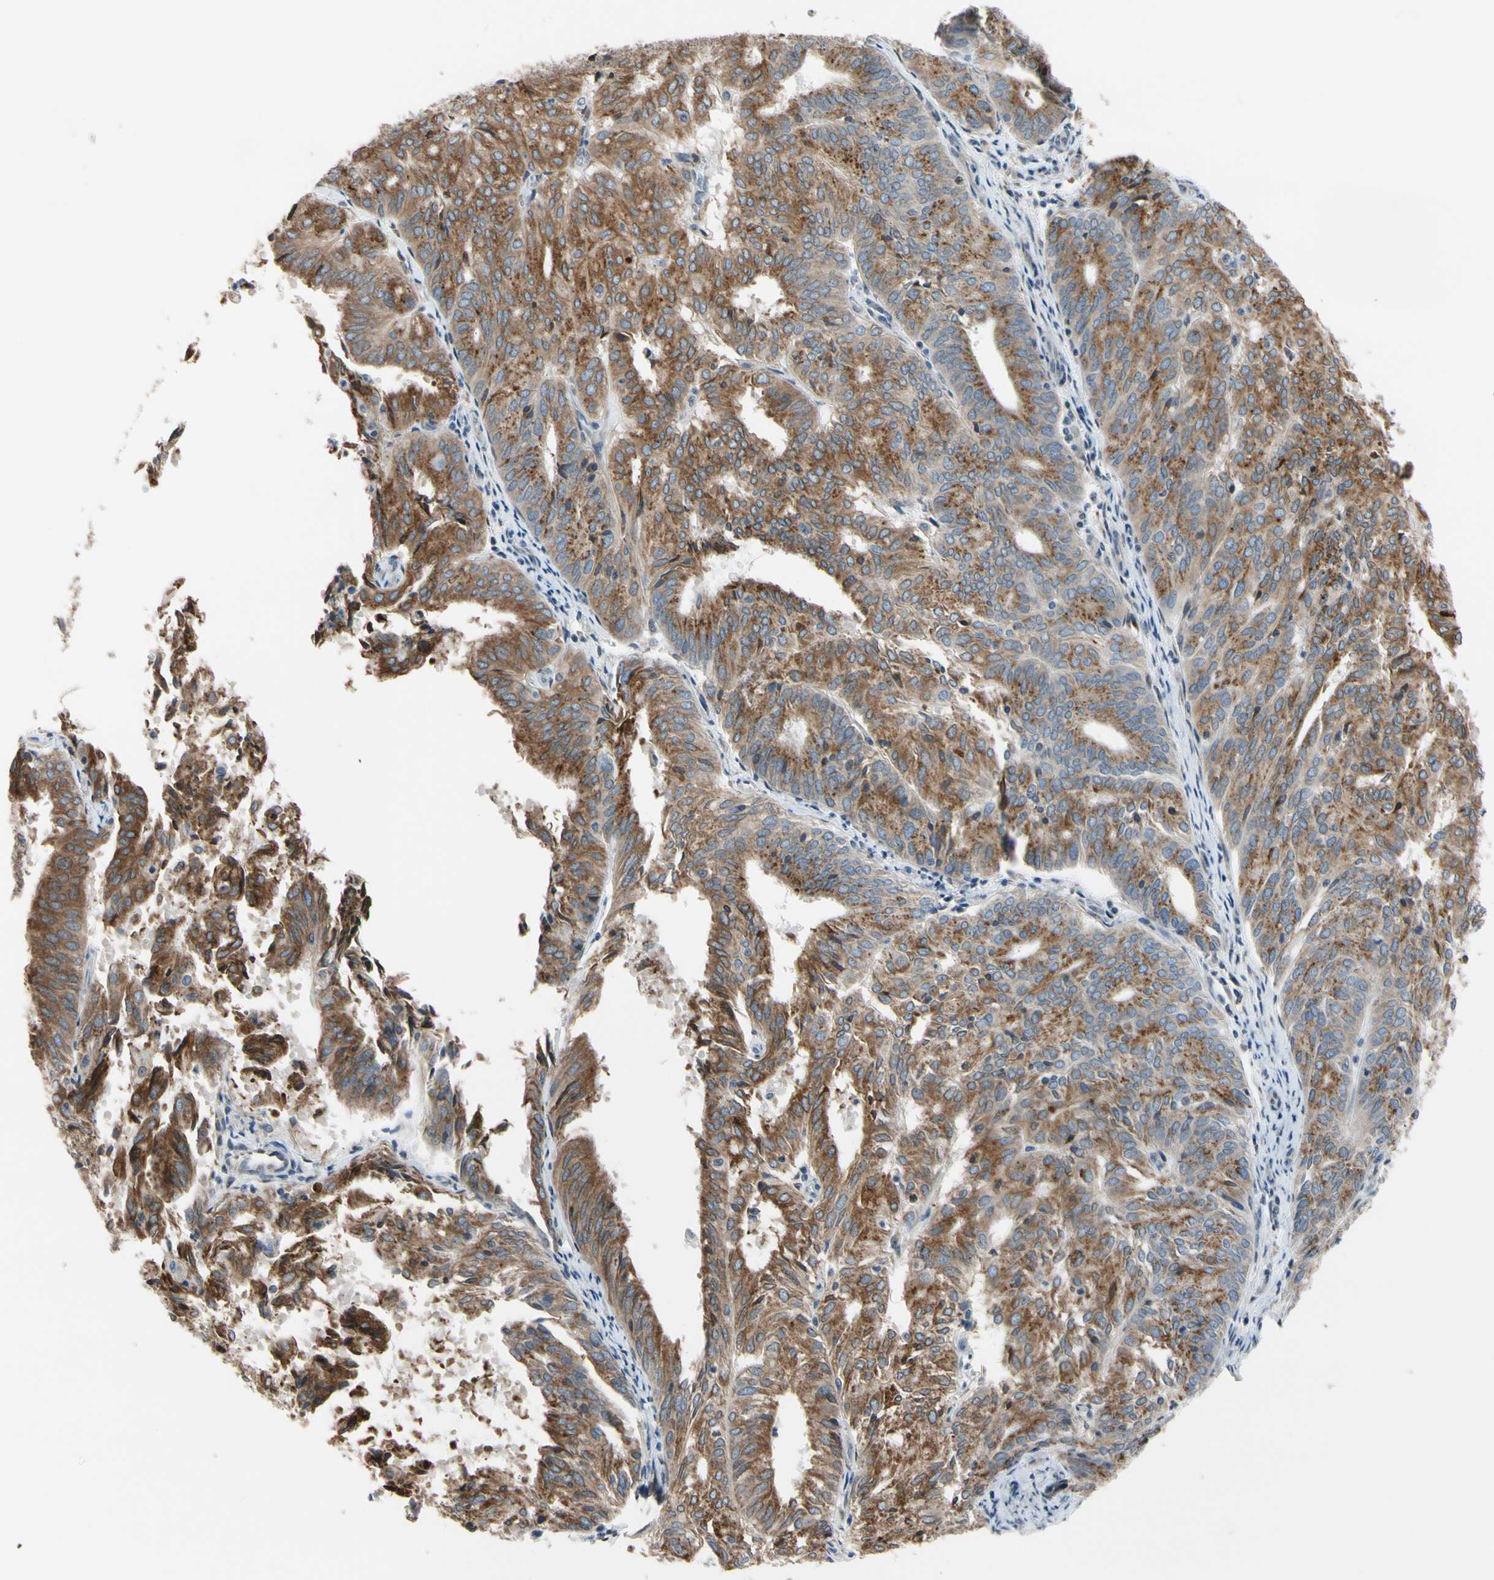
{"staining": {"intensity": "moderate", "quantity": ">75%", "location": "cytoplasmic/membranous"}, "tissue": "endometrial cancer", "cell_type": "Tumor cells", "image_type": "cancer", "snomed": [{"axis": "morphology", "description": "Adenocarcinoma, NOS"}, {"axis": "topography", "description": "Uterus"}], "caption": "Immunohistochemical staining of human endometrial cancer exhibits medium levels of moderate cytoplasmic/membranous protein expression in about >75% of tumor cells. Using DAB (brown) and hematoxylin (blue) stains, captured at high magnification using brightfield microscopy.", "gene": "TMED7", "patient": {"sex": "female", "age": 60}}